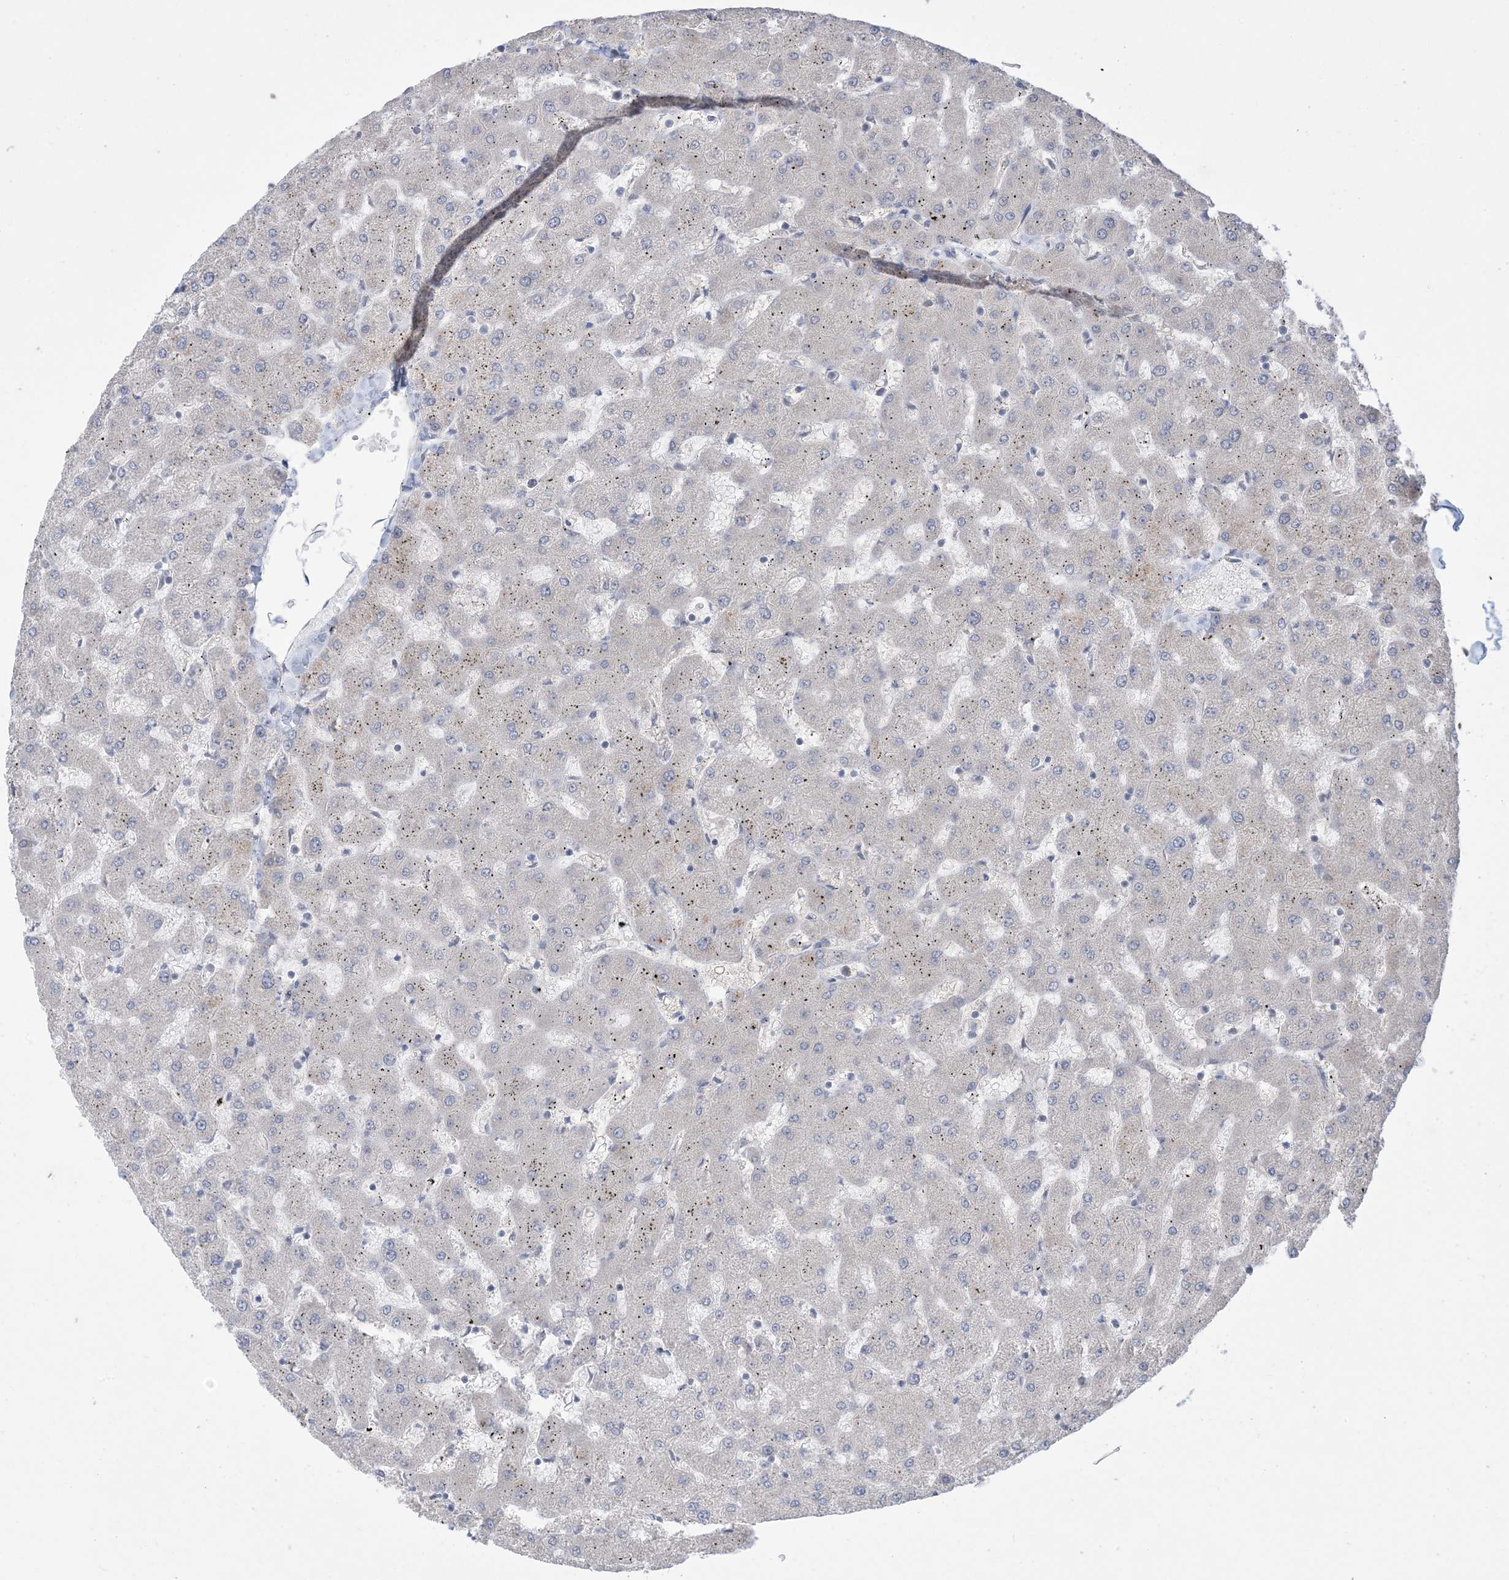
{"staining": {"intensity": "negative", "quantity": "none", "location": "none"}, "tissue": "liver", "cell_type": "Cholangiocytes", "image_type": "normal", "snomed": [{"axis": "morphology", "description": "Normal tissue, NOS"}, {"axis": "topography", "description": "Liver"}], "caption": "Human liver stained for a protein using immunohistochemistry (IHC) reveals no positivity in cholangiocytes.", "gene": "TRMT10C", "patient": {"sex": "female", "age": 63}}